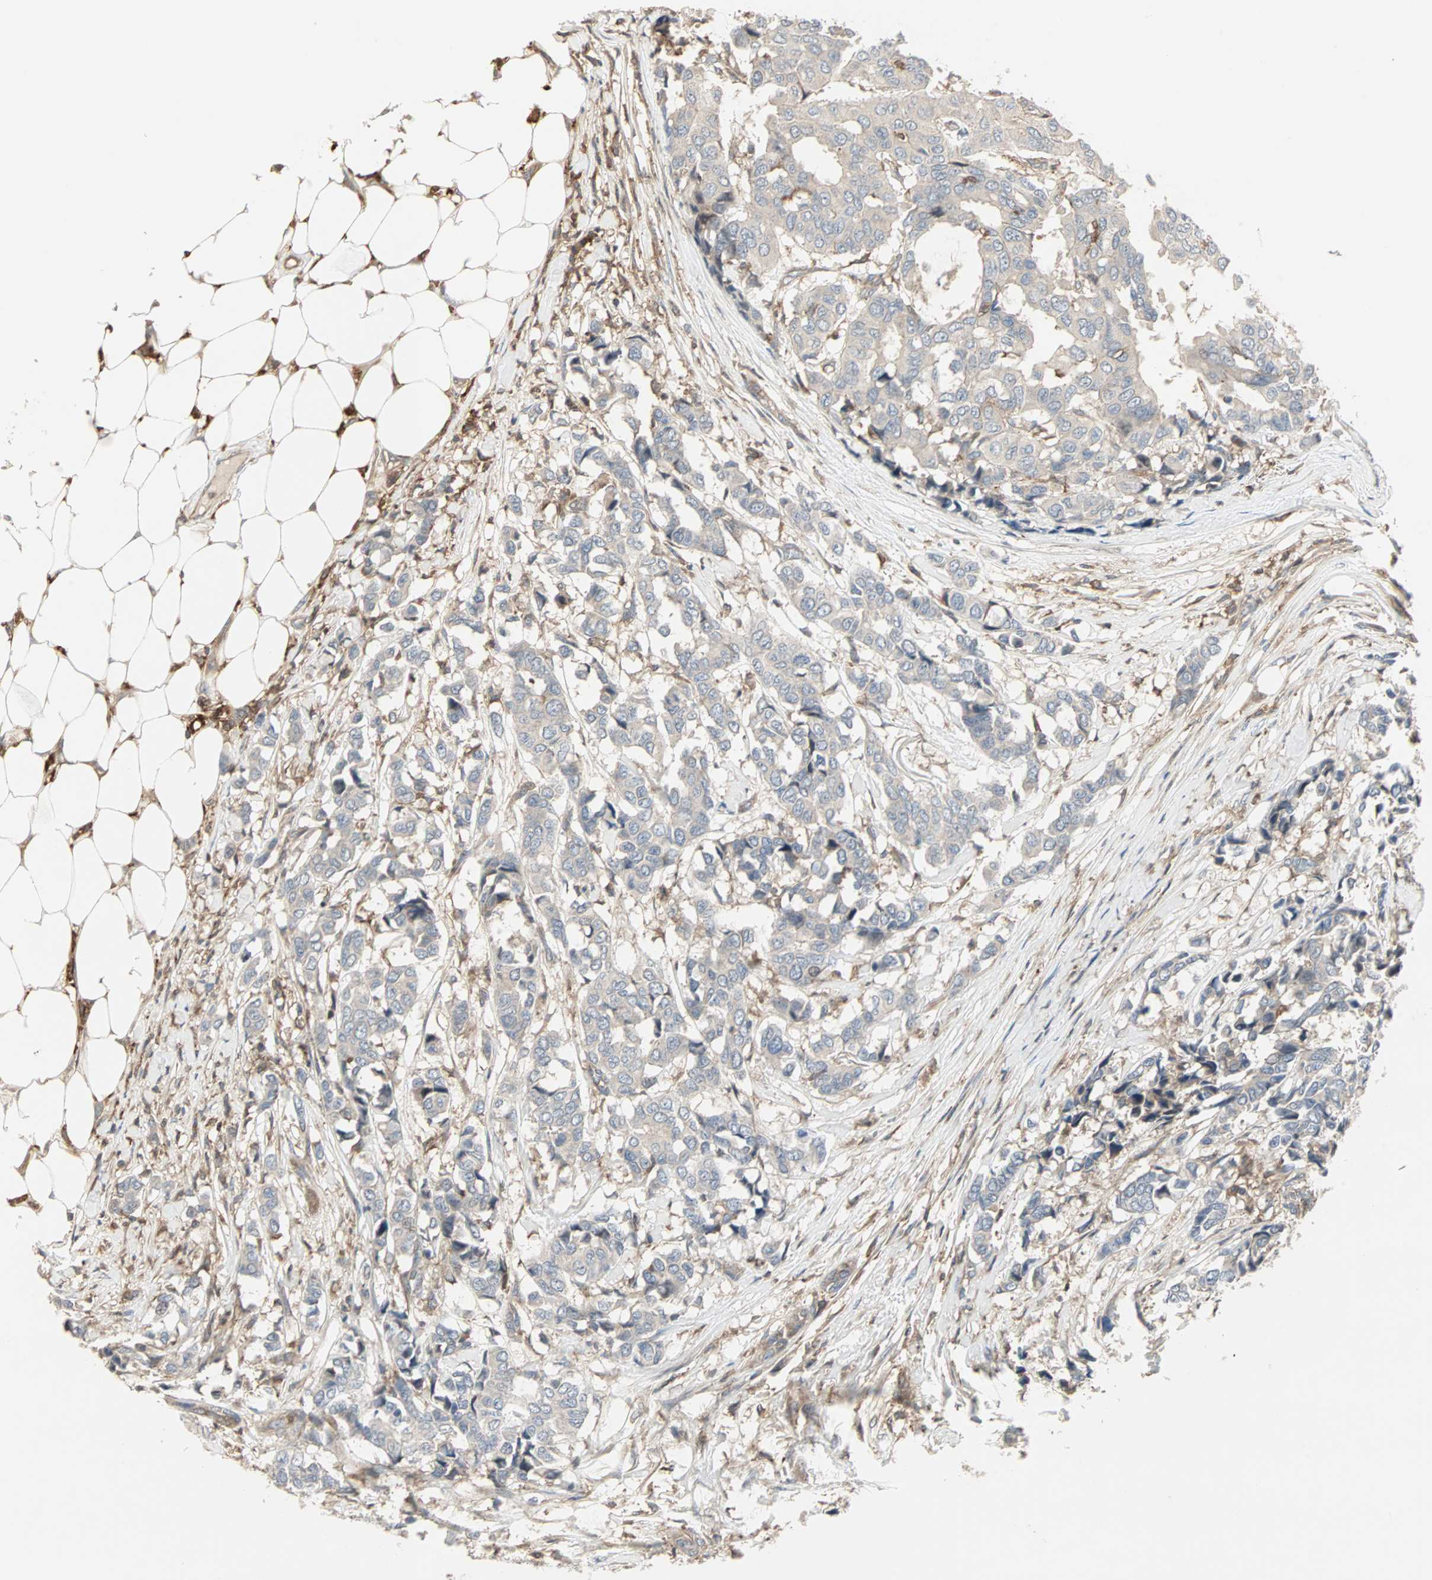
{"staining": {"intensity": "weak", "quantity": "25%-75%", "location": "cytoplasmic/membranous"}, "tissue": "breast cancer", "cell_type": "Tumor cells", "image_type": "cancer", "snomed": [{"axis": "morphology", "description": "Duct carcinoma"}, {"axis": "topography", "description": "Breast"}], "caption": "Weak cytoplasmic/membranous protein staining is appreciated in about 25%-75% of tumor cells in breast cancer (invasive ductal carcinoma).", "gene": "GNAI2", "patient": {"sex": "female", "age": 87}}